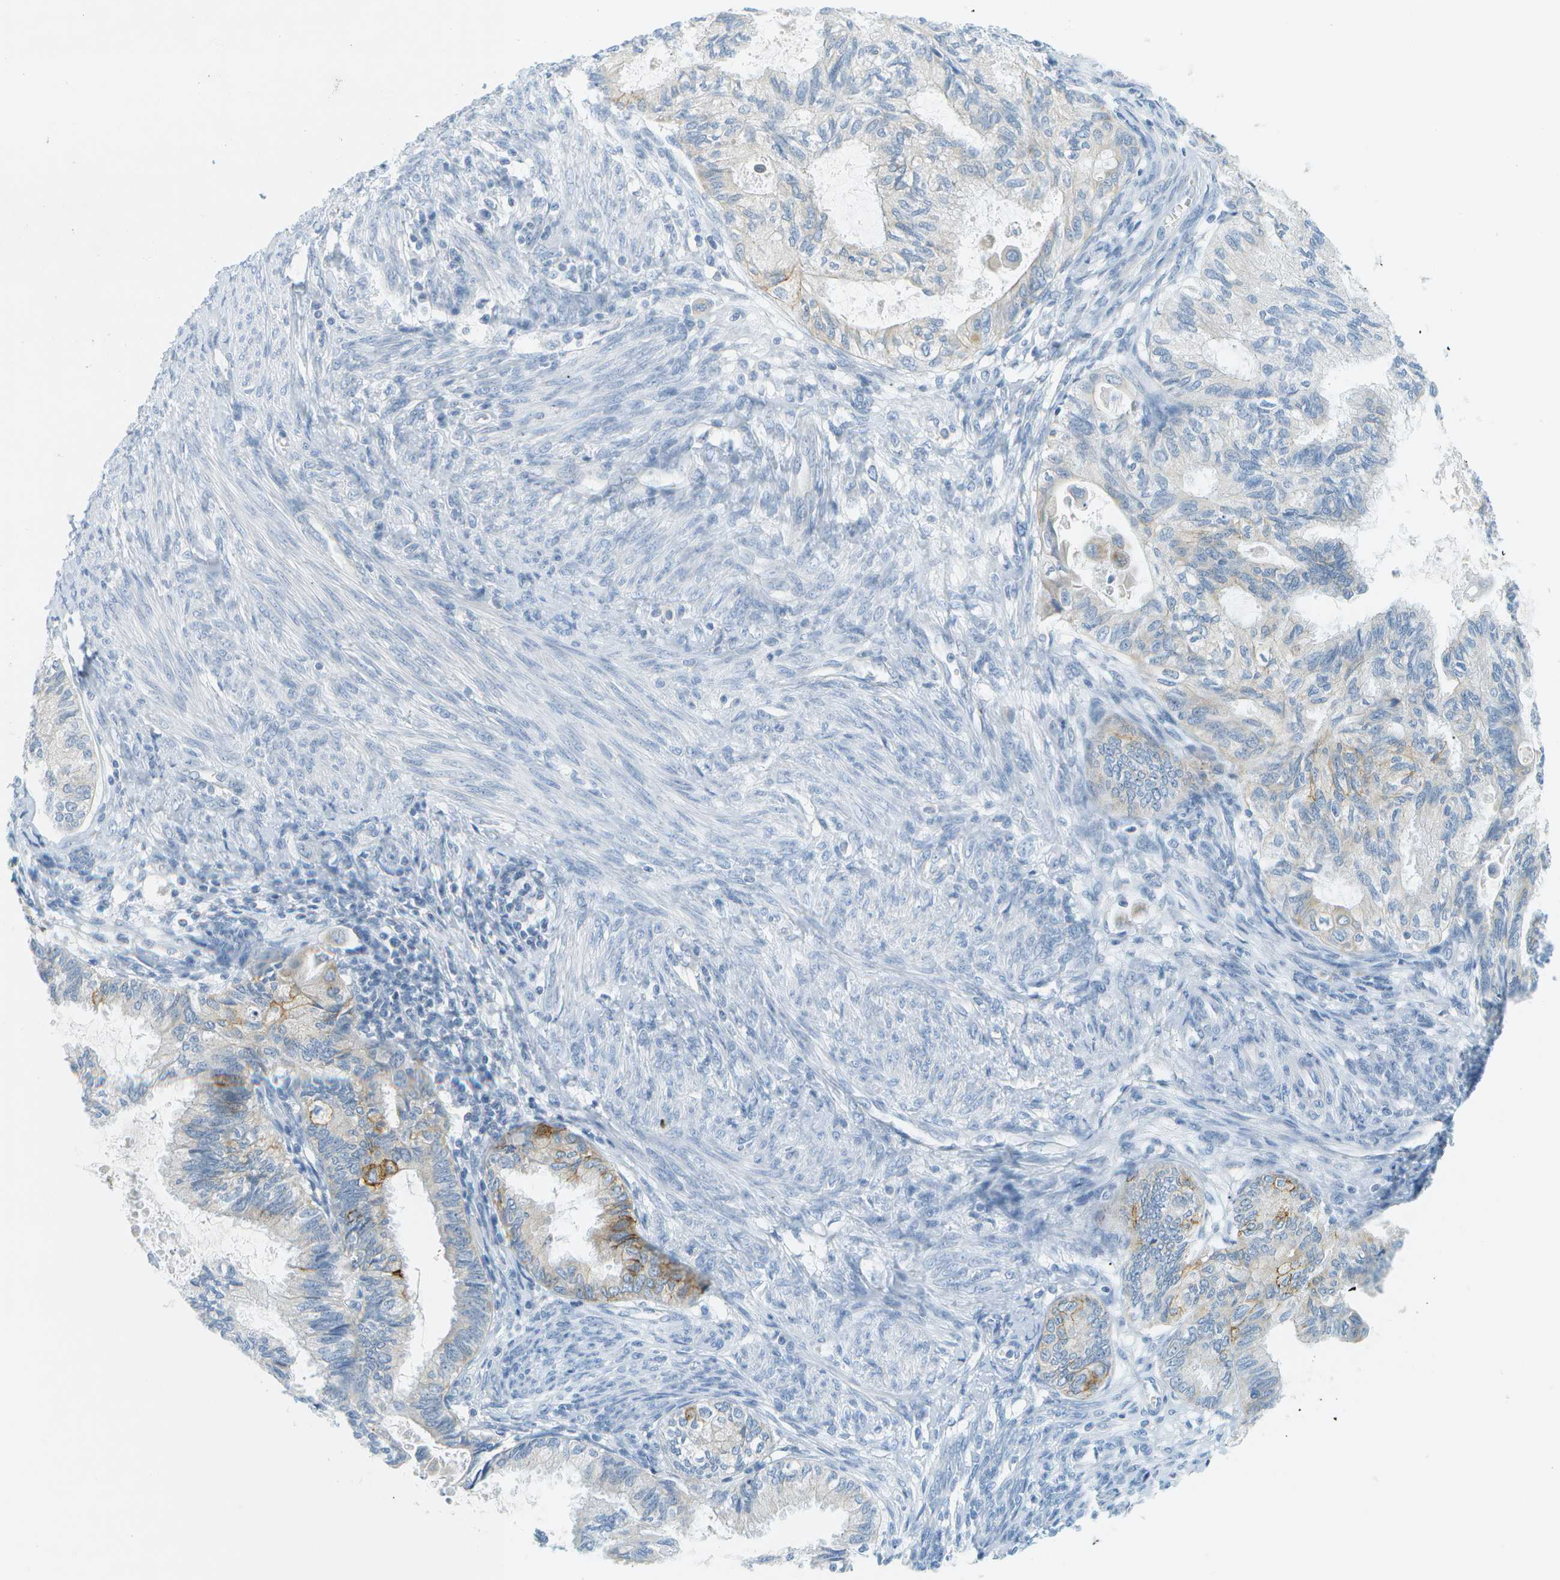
{"staining": {"intensity": "moderate", "quantity": "<25%", "location": "cytoplasmic/membranous"}, "tissue": "cervical cancer", "cell_type": "Tumor cells", "image_type": "cancer", "snomed": [{"axis": "morphology", "description": "Normal tissue, NOS"}, {"axis": "morphology", "description": "Adenocarcinoma, NOS"}, {"axis": "topography", "description": "Cervix"}, {"axis": "topography", "description": "Endometrium"}], "caption": "Cervical adenocarcinoma stained with a brown dye exhibits moderate cytoplasmic/membranous positive staining in about <25% of tumor cells.", "gene": "SMYD5", "patient": {"sex": "female", "age": 86}}